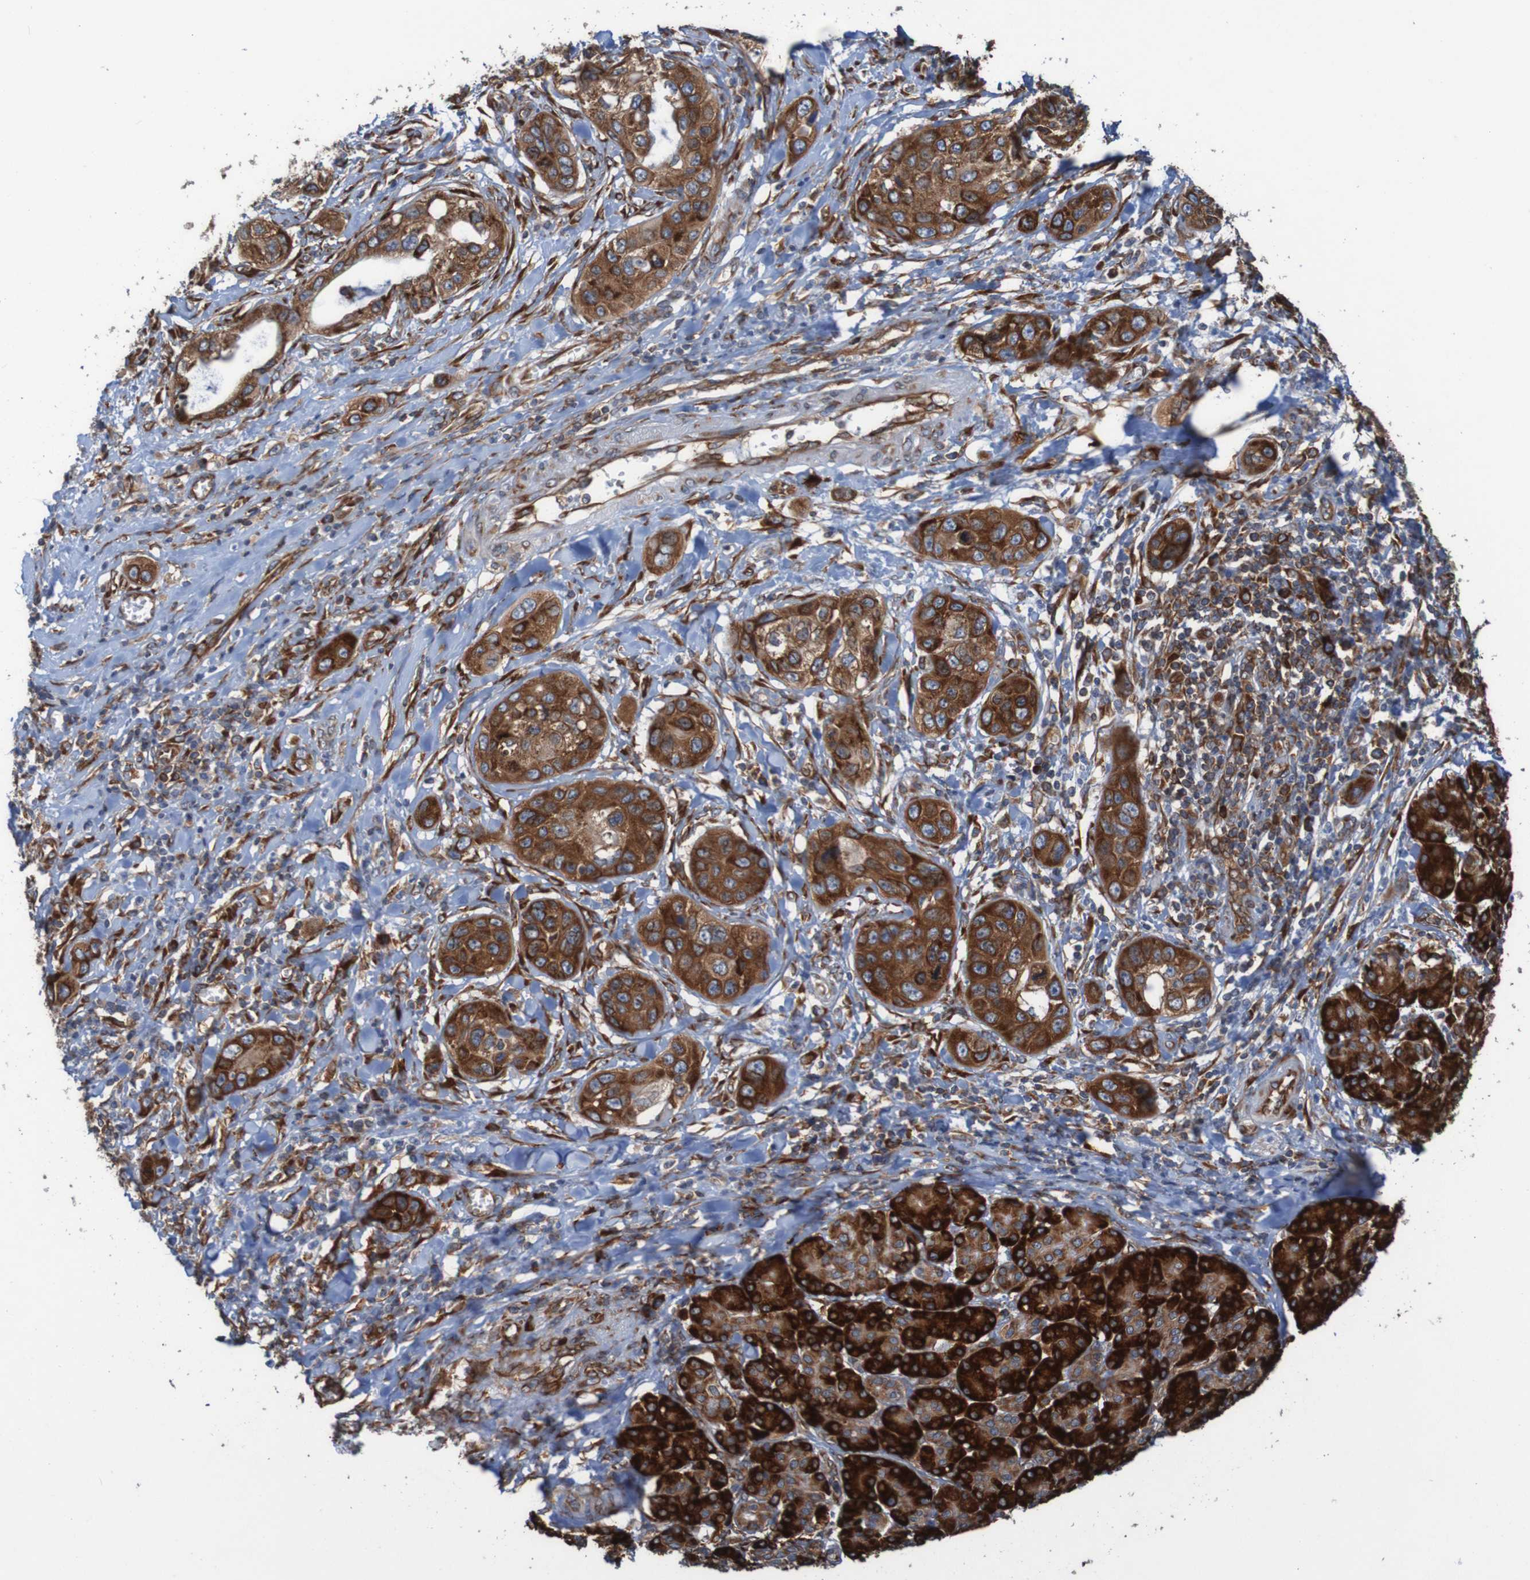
{"staining": {"intensity": "strong", "quantity": "25%-75%", "location": "cytoplasmic/membranous"}, "tissue": "pancreatic cancer", "cell_type": "Tumor cells", "image_type": "cancer", "snomed": [{"axis": "morphology", "description": "Adenocarcinoma, NOS"}, {"axis": "topography", "description": "Pancreas"}], "caption": "About 25%-75% of tumor cells in adenocarcinoma (pancreatic) display strong cytoplasmic/membranous protein positivity as visualized by brown immunohistochemical staining.", "gene": "RPL10", "patient": {"sex": "female", "age": 70}}